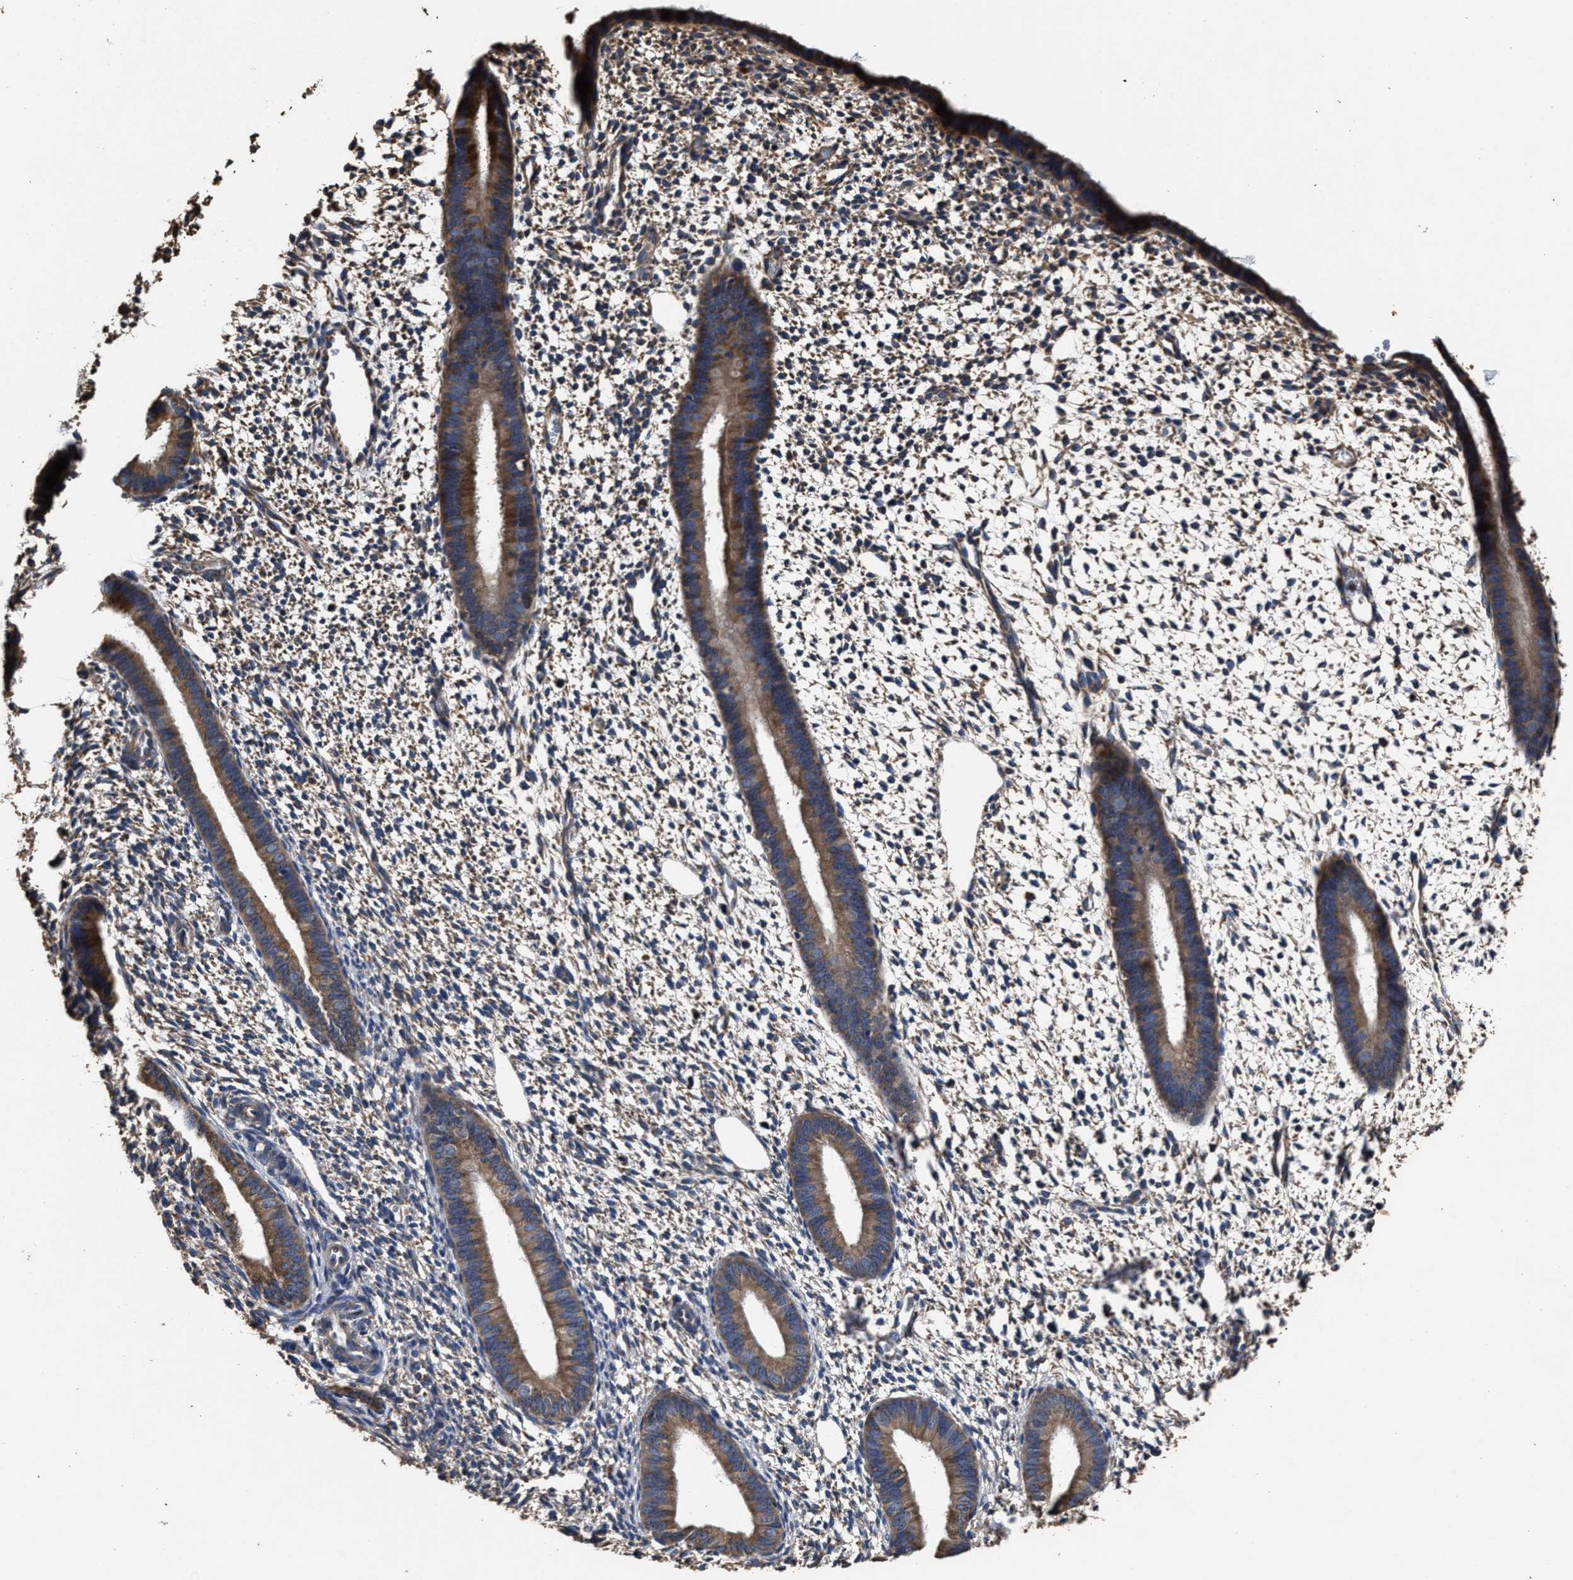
{"staining": {"intensity": "negative", "quantity": "none", "location": "none"}, "tissue": "endometrium", "cell_type": "Cells in endometrial stroma", "image_type": "normal", "snomed": [{"axis": "morphology", "description": "Normal tissue, NOS"}, {"axis": "topography", "description": "Endometrium"}], "caption": "Immunohistochemistry image of normal endometrium stained for a protein (brown), which demonstrates no positivity in cells in endometrial stroma.", "gene": "PPM1K", "patient": {"sex": "female", "age": 46}}